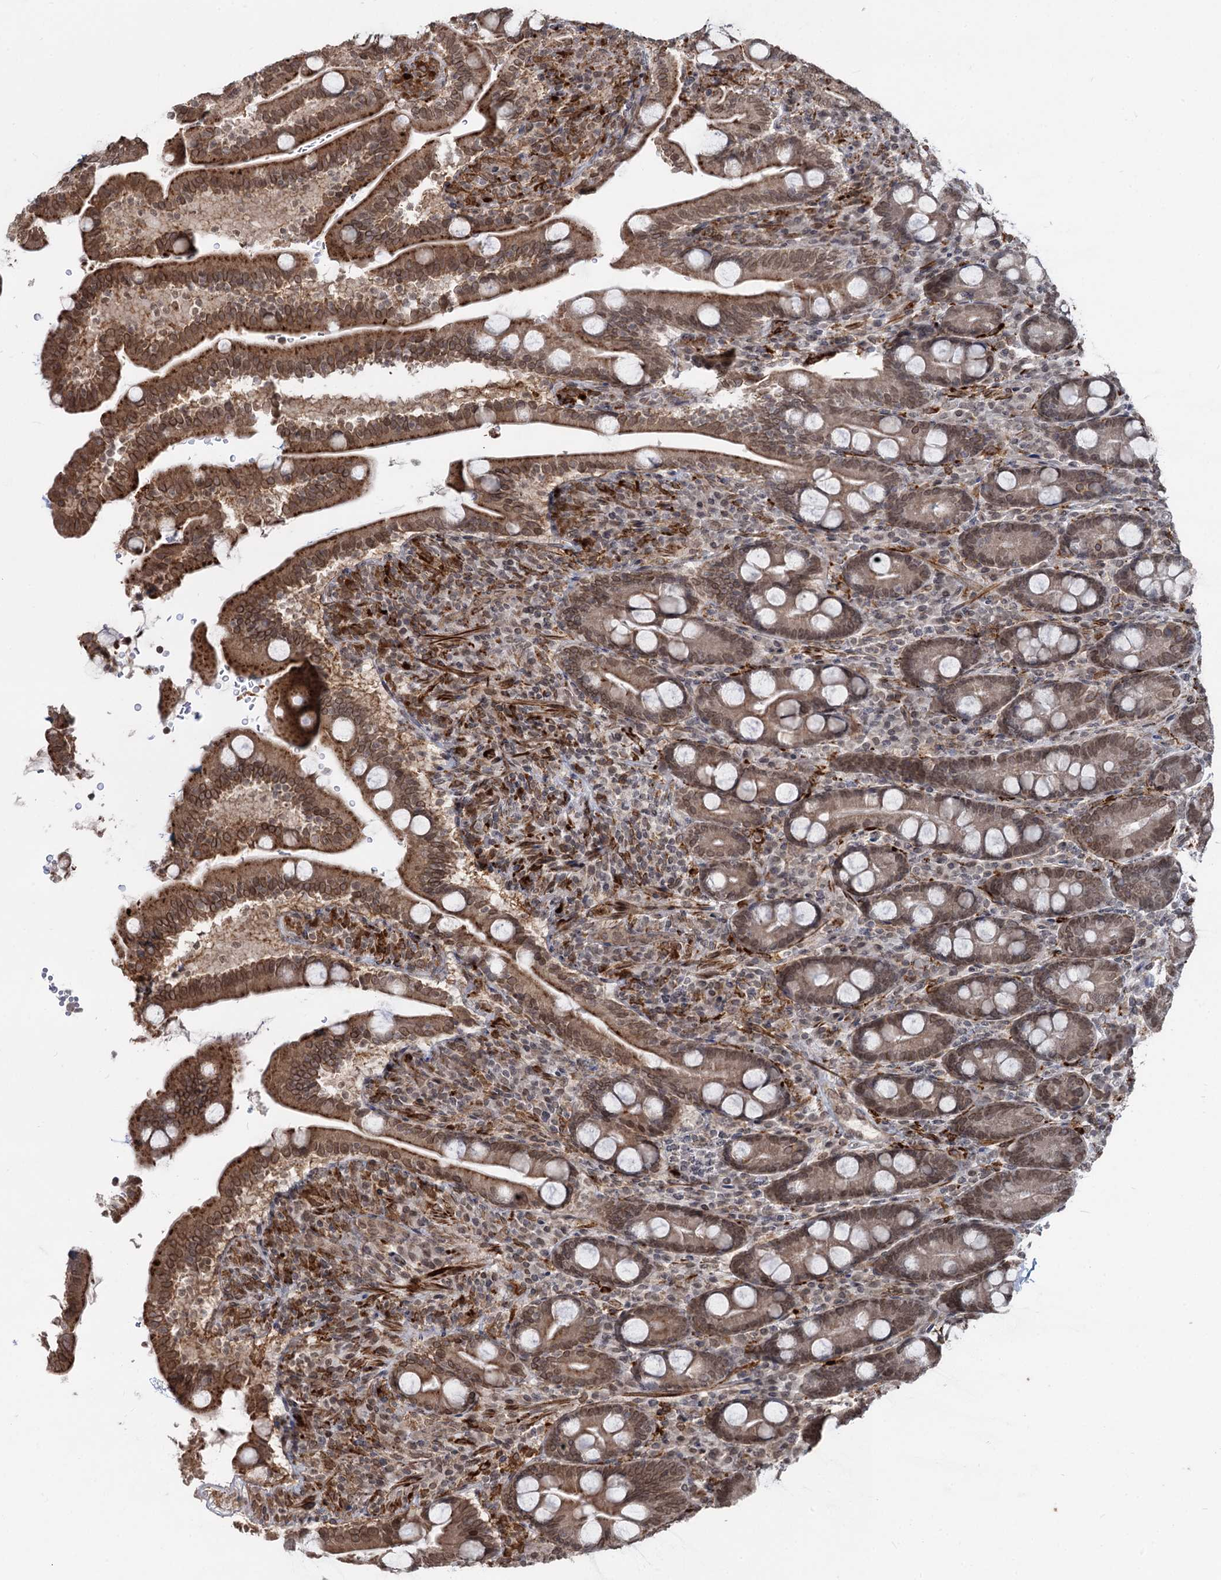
{"staining": {"intensity": "moderate", "quantity": ">75%", "location": "cytoplasmic/membranous,nuclear"}, "tissue": "duodenum", "cell_type": "Glandular cells", "image_type": "normal", "snomed": [{"axis": "morphology", "description": "Normal tissue, NOS"}, {"axis": "topography", "description": "Duodenum"}], "caption": "A histopathology image showing moderate cytoplasmic/membranous,nuclear staining in approximately >75% of glandular cells in unremarkable duodenum, as visualized by brown immunohistochemical staining.", "gene": "RNF6", "patient": {"sex": "male", "age": 35}}